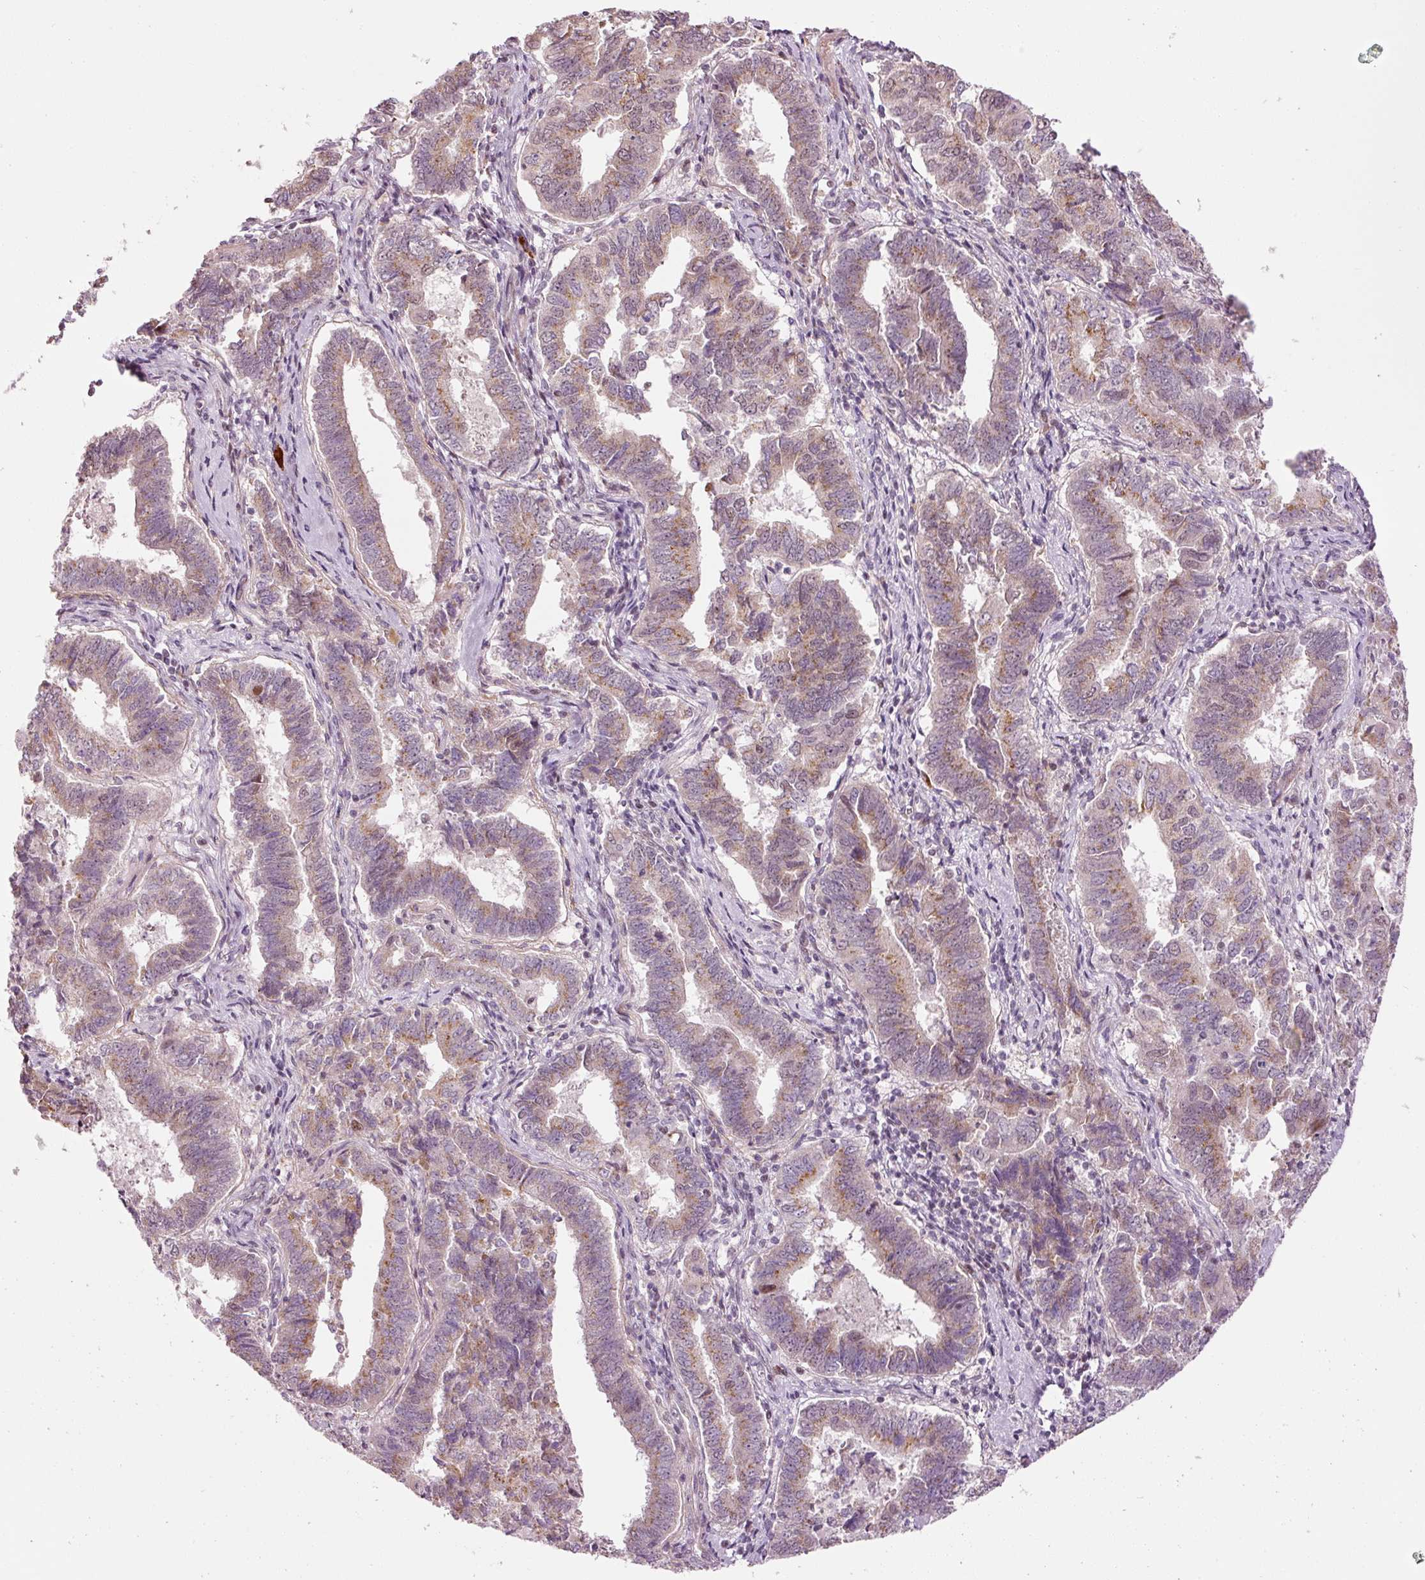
{"staining": {"intensity": "weak", "quantity": "25%-75%", "location": "cytoplasmic/membranous"}, "tissue": "endometrial cancer", "cell_type": "Tumor cells", "image_type": "cancer", "snomed": [{"axis": "morphology", "description": "Adenocarcinoma, NOS"}, {"axis": "topography", "description": "Endometrium"}], "caption": "Weak cytoplasmic/membranous staining for a protein is present in about 25%-75% of tumor cells of endometrial adenocarcinoma using IHC.", "gene": "ANKRD20A1", "patient": {"sex": "female", "age": 72}}